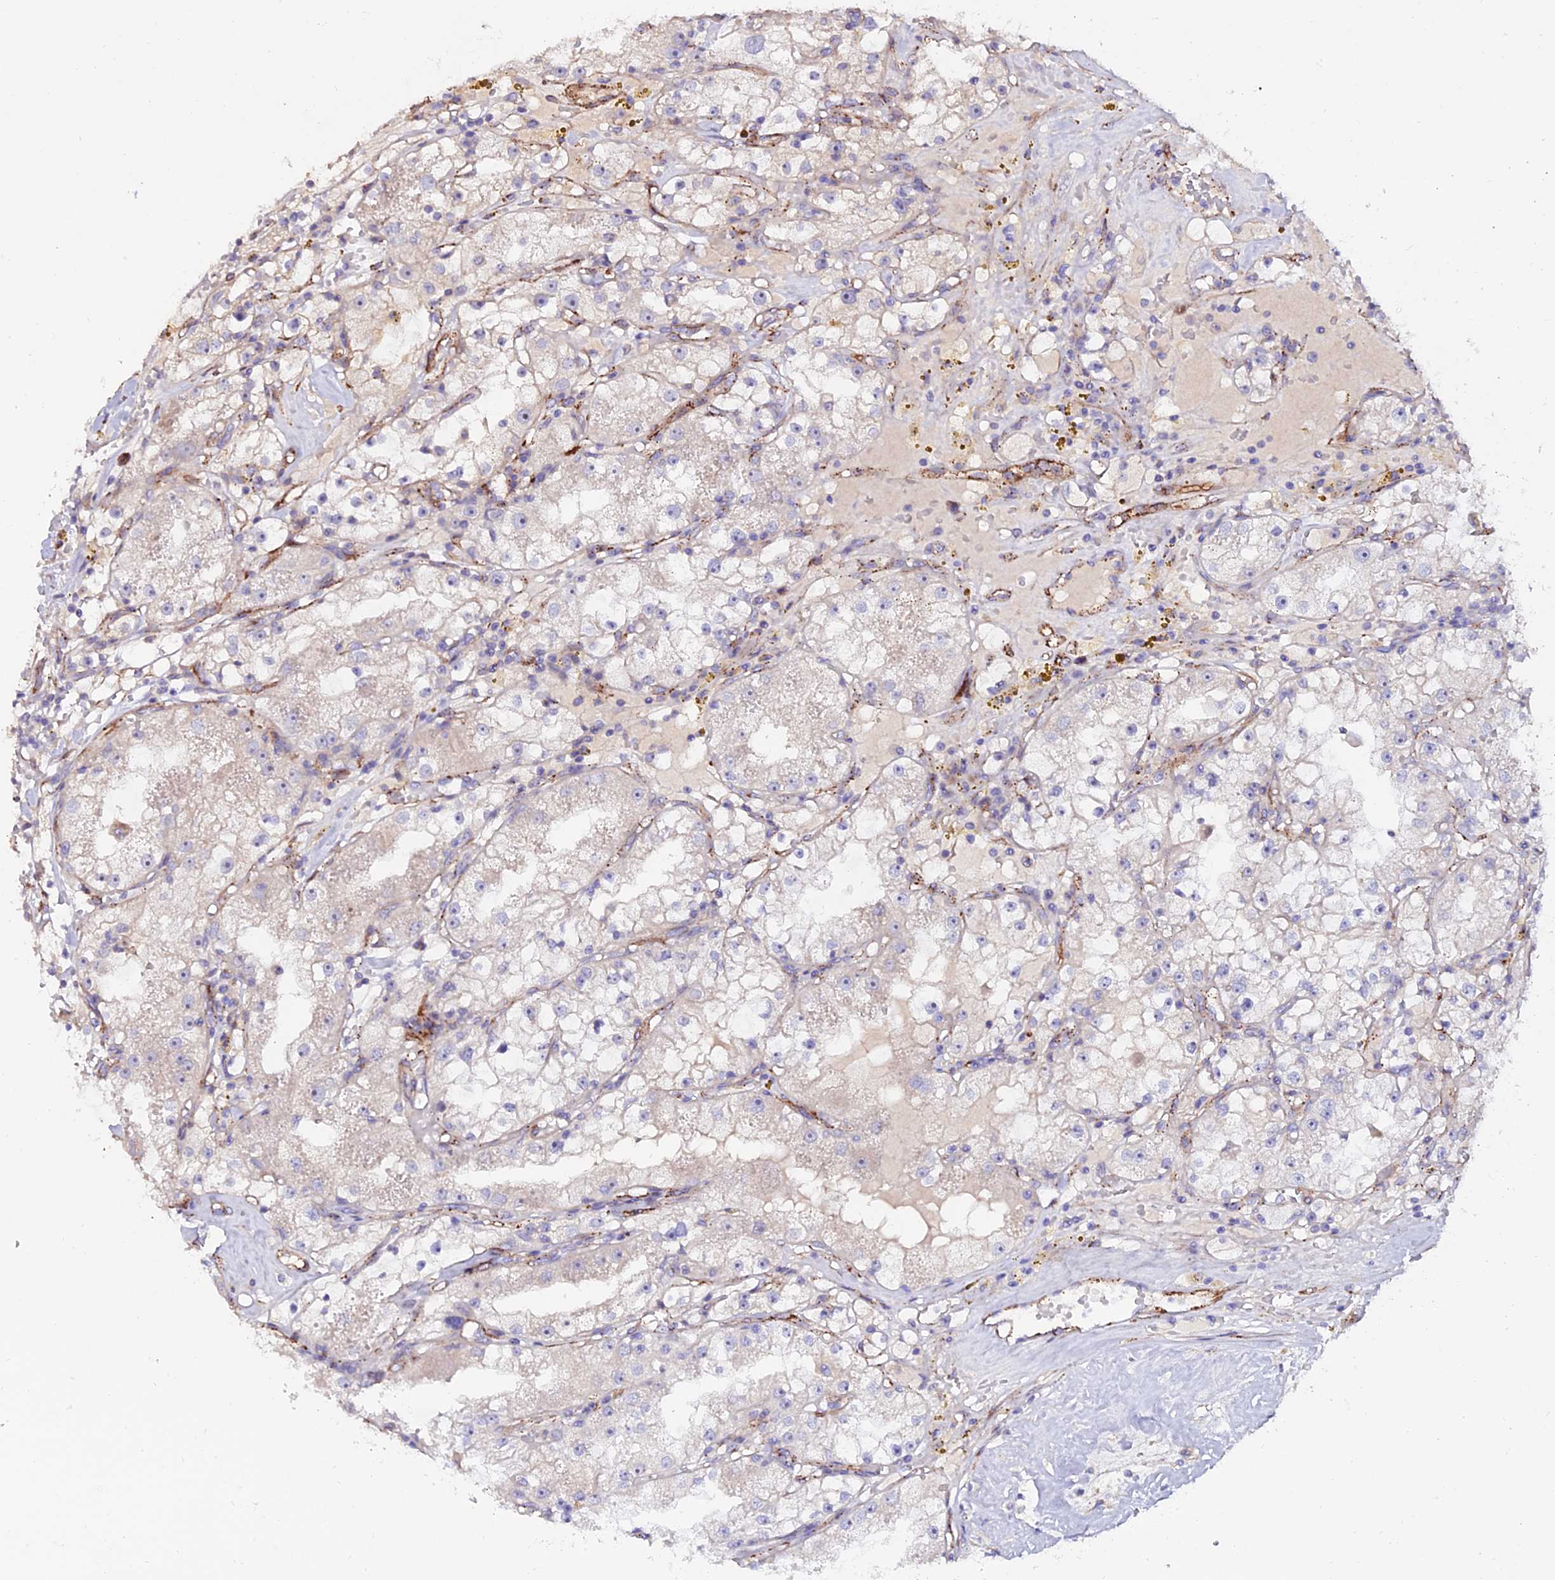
{"staining": {"intensity": "negative", "quantity": "none", "location": "none"}, "tissue": "renal cancer", "cell_type": "Tumor cells", "image_type": "cancer", "snomed": [{"axis": "morphology", "description": "Adenocarcinoma, NOS"}, {"axis": "topography", "description": "Kidney"}], "caption": "High magnification brightfield microscopy of adenocarcinoma (renal) stained with DAB (3,3'-diaminobenzidine) (brown) and counterstained with hematoxylin (blue): tumor cells show no significant staining.", "gene": "ALDH3B2", "patient": {"sex": "male", "age": 56}}